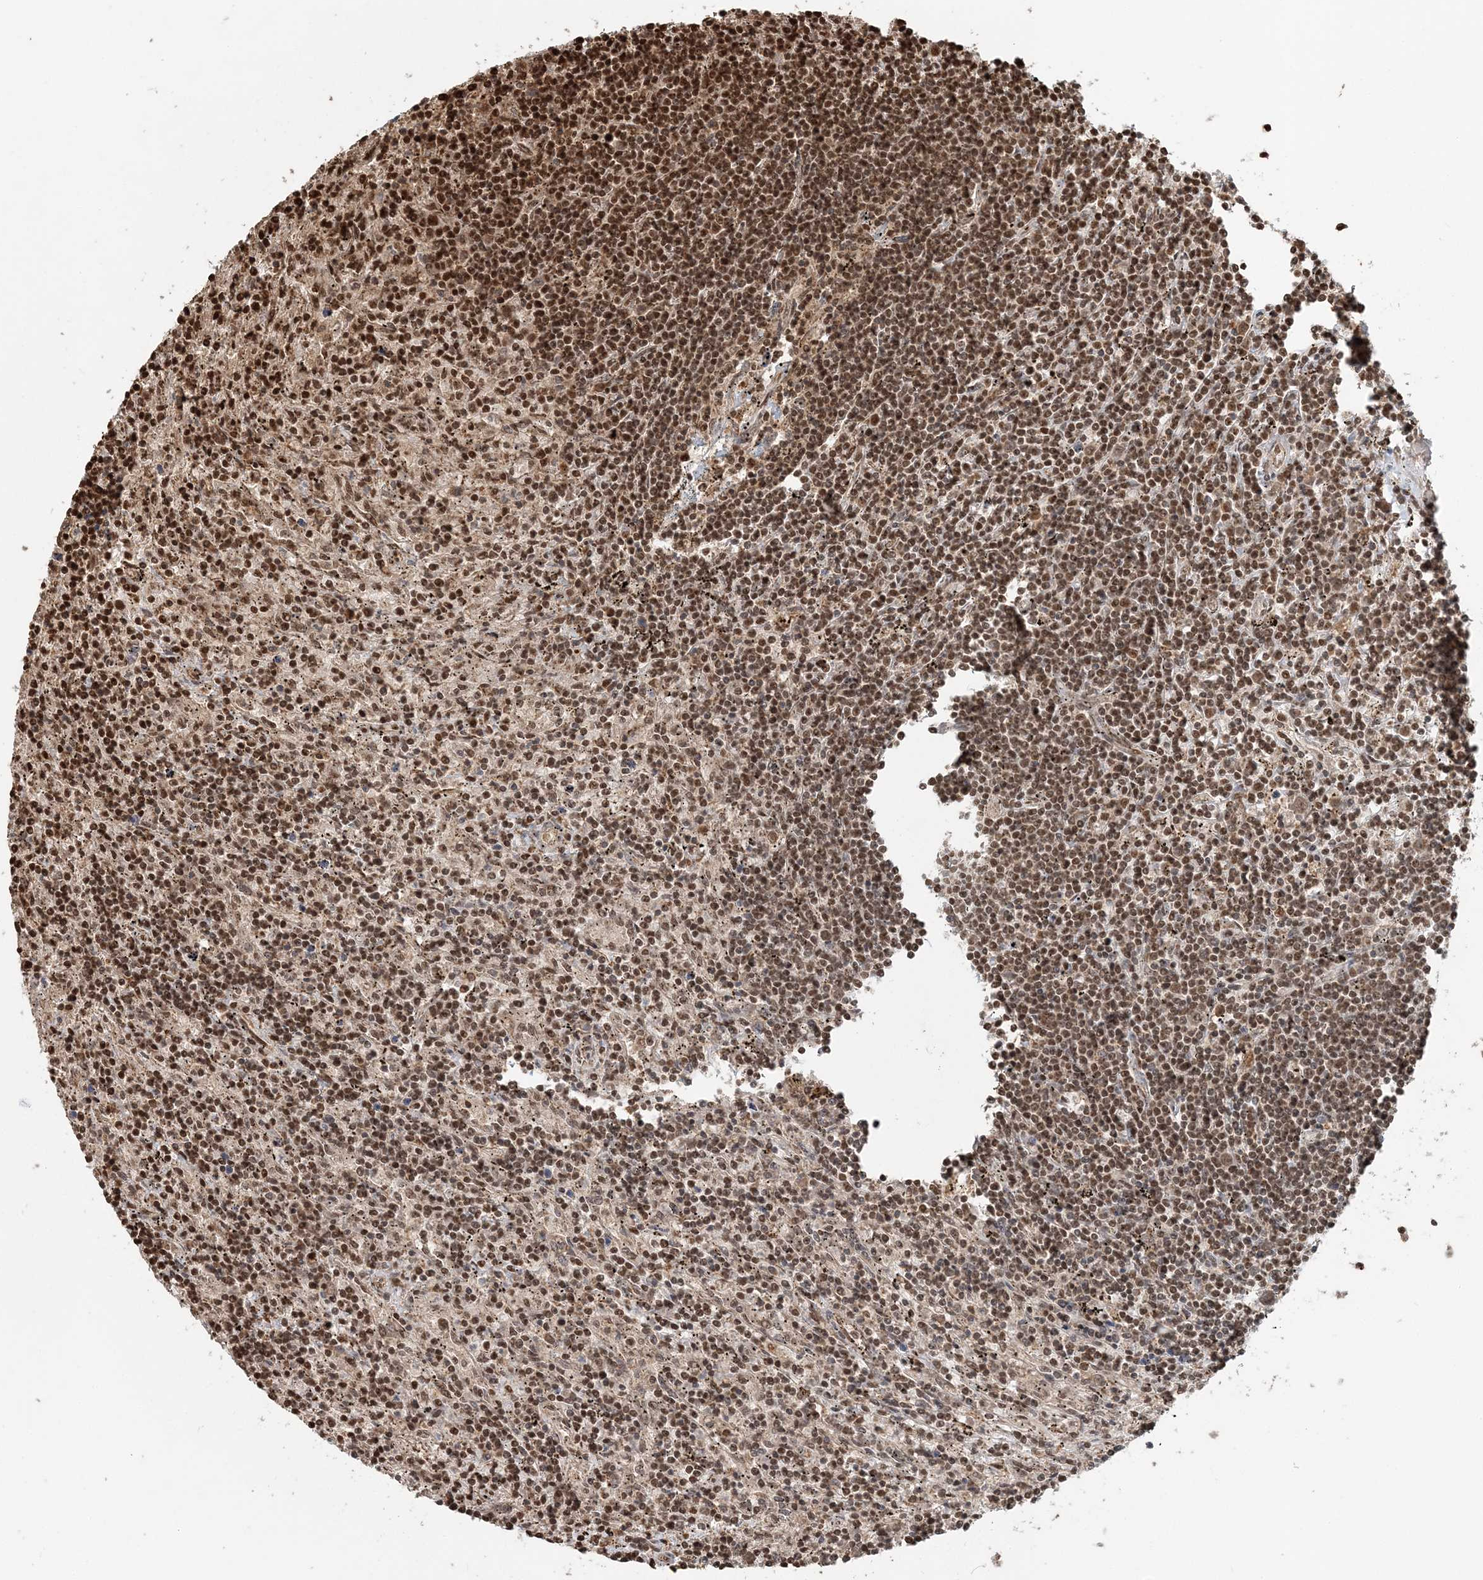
{"staining": {"intensity": "moderate", "quantity": ">75%", "location": "nuclear"}, "tissue": "lymphoma", "cell_type": "Tumor cells", "image_type": "cancer", "snomed": [{"axis": "morphology", "description": "Malignant lymphoma, non-Hodgkin's type, Low grade"}, {"axis": "topography", "description": "Spleen"}], "caption": "A histopathology image showing moderate nuclear staining in about >75% of tumor cells in lymphoma, as visualized by brown immunohistochemical staining.", "gene": "ARHGAP35", "patient": {"sex": "male", "age": 76}}